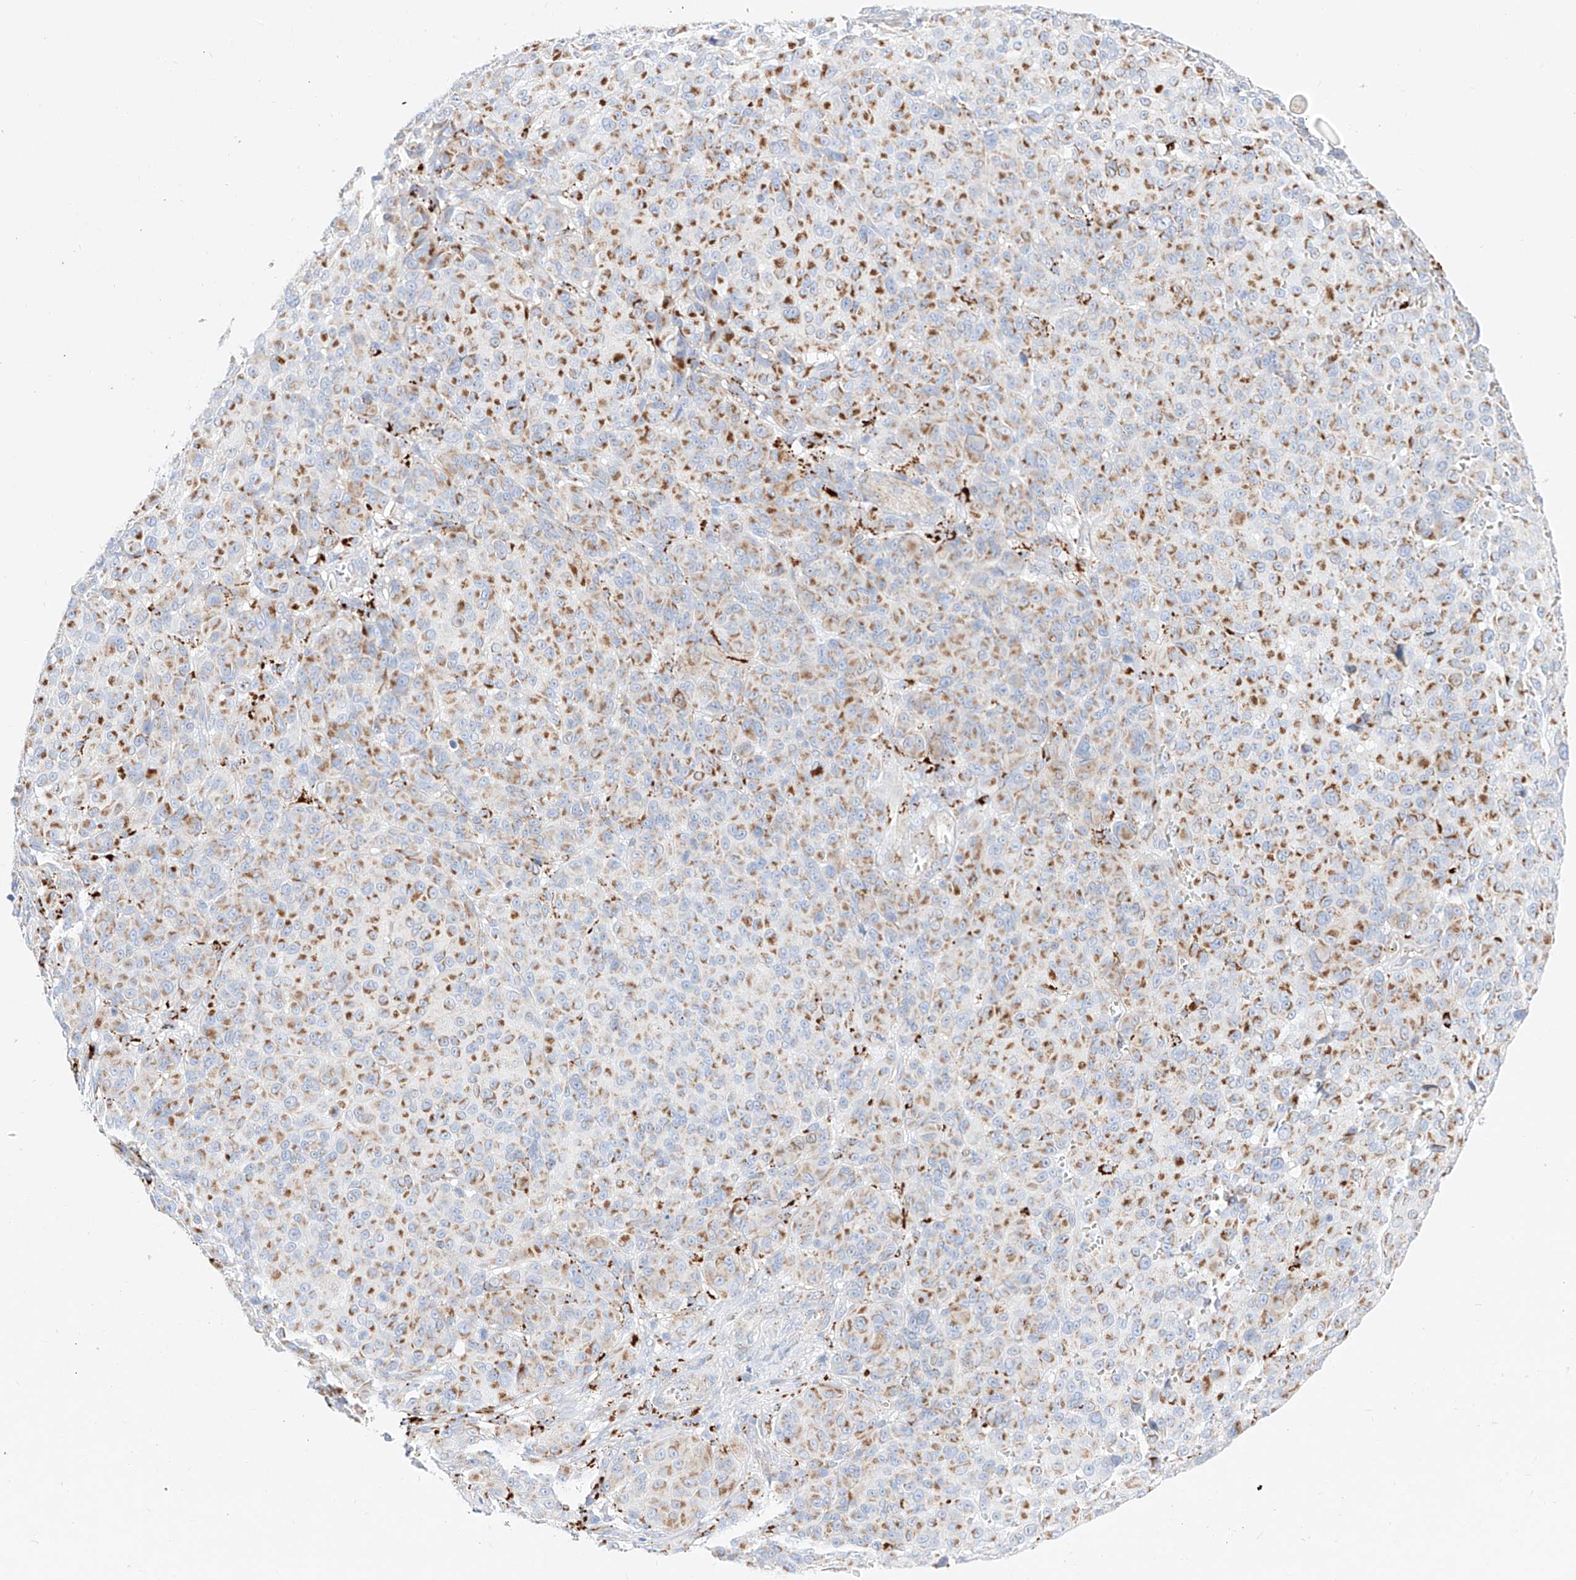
{"staining": {"intensity": "moderate", "quantity": "25%-75%", "location": "cytoplasmic/membranous"}, "tissue": "melanoma", "cell_type": "Tumor cells", "image_type": "cancer", "snomed": [{"axis": "morphology", "description": "Malignant melanoma, NOS"}, {"axis": "topography", "description": "Skin"}], "caption": "Immunohistochemistry staining of malignant melanoma, which displays medium levels of moderate cytoplasmic/membranous staining in about 25%-75% of tumor cells indicating moderate cytoplasmic/membranous protein staining. The staining was performed using DAB (brown) for protein detection and nuclei were counterstained in hematoxylin (blue).", "gene": "C6orf62", "patient": {"sex": "male", "age": 73}}